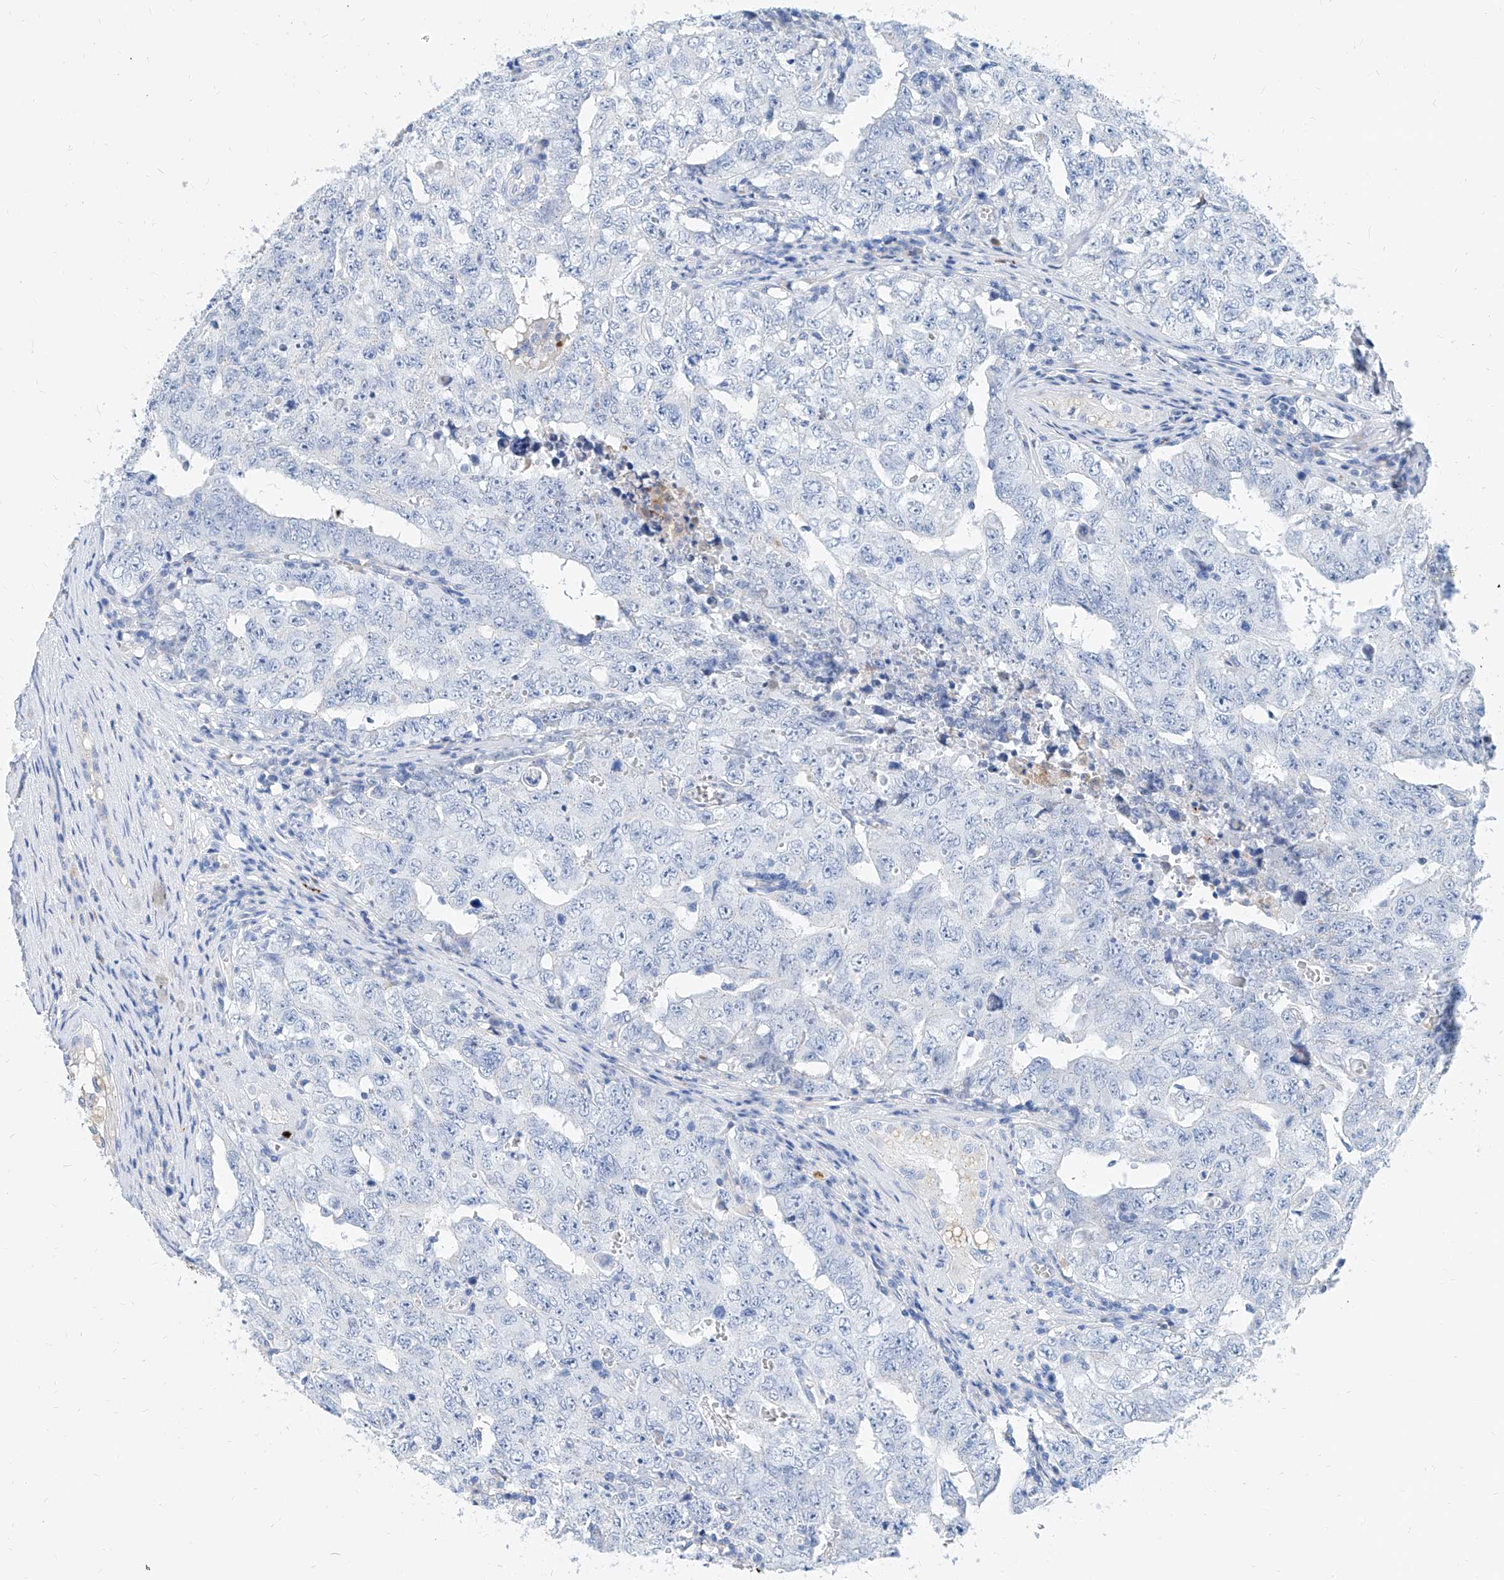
{"staining": {"intensity": "negative", "quantity": "none", "location": "none"}, "tissue": "testis cancer", "cell_type": "Tumor cells", "image_type": "cancer", "snomed": [{"axis": "morphology", "description": "Carcinoma, Embryonal, NOS"}, {"axis": "topography", "description": "Testis"}], "caption": "Immunohistochemistry histopathology image of human testis cancer (embryonal carcinoma) stained for a protein (brown), which displays no positivity in tumor cells.", "gene": "SLC25A29", "patient": {"sex": "male", "age": 26}}